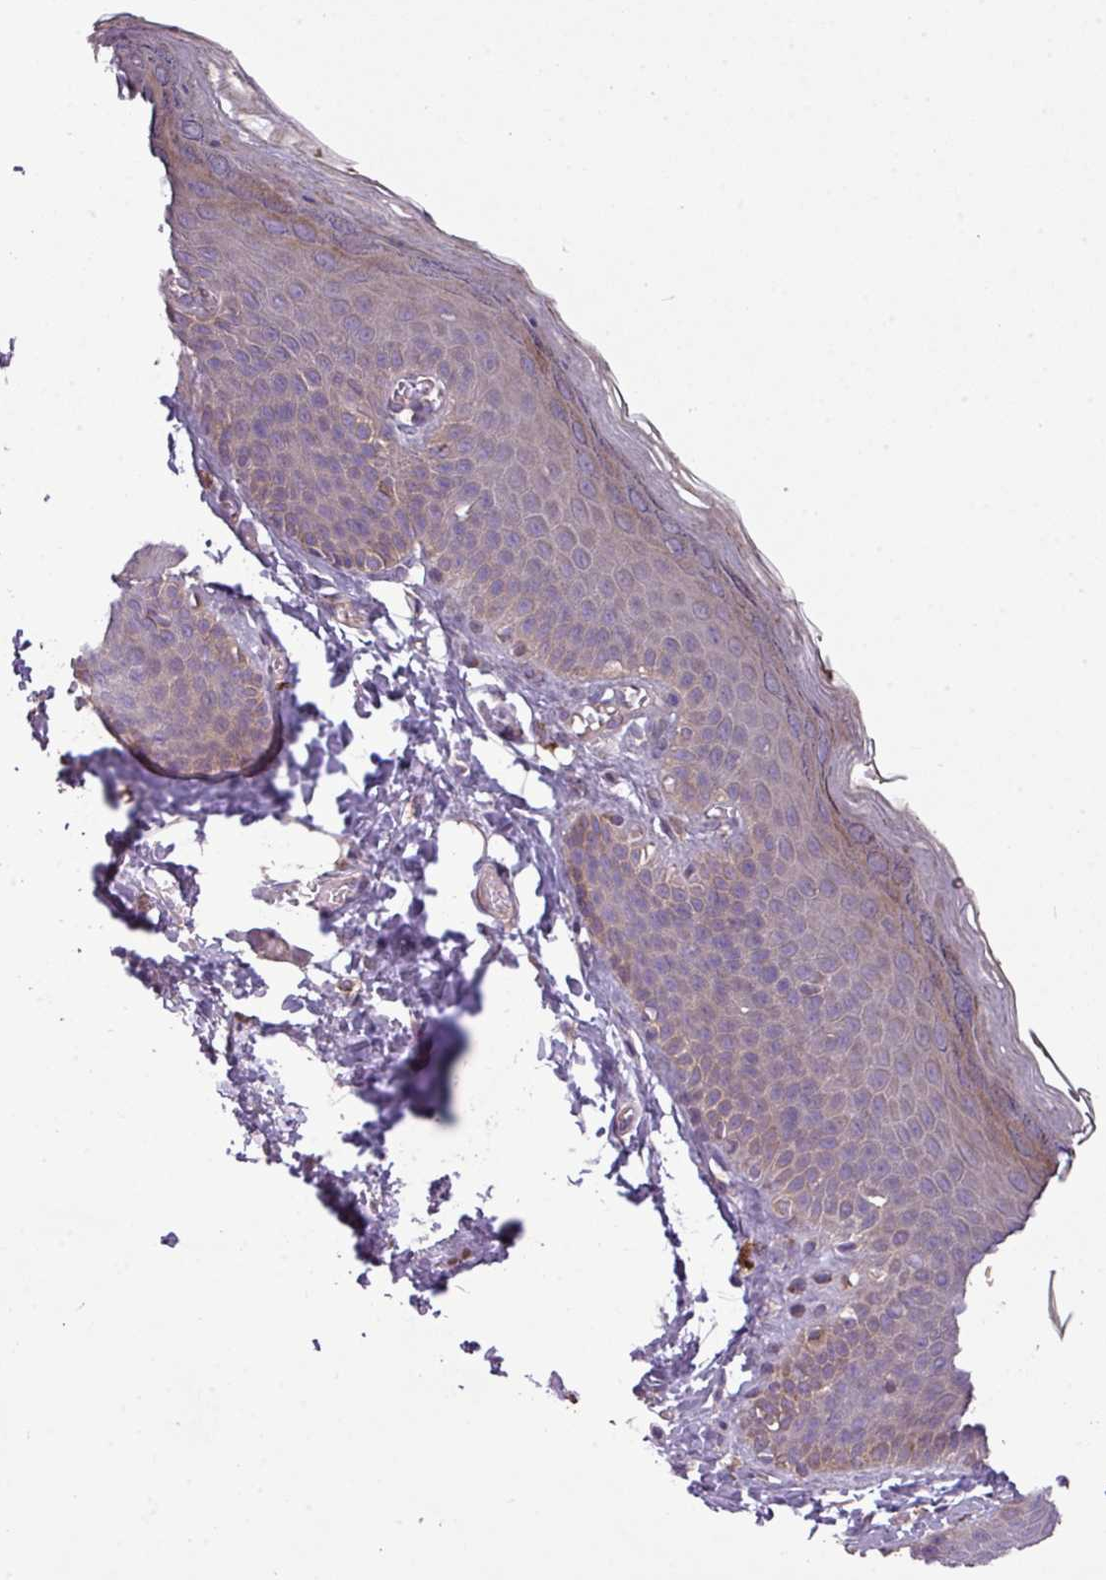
{"staining": {"intensity": "weak", "quantity": "<25%", "location": "cytoplasmic/membranous"}, "tissue": "skin", "cell_type": "Epidermal cells", "image_type": "normal", "snomed": [{"axis": "morphology", "description": "Normal tissue, NOS"}, {"axis": "topography", "description": "Anal"}], "caption": "Protein analysis of normal skin reveals no significant staining in epidermal cells. The staining is performed using DAB (3,3'-diaminobenzidine) brown chromogen with nuclei counter-stained in using hematoxylin.", "gene": "PAPLN", "patient": {"sex": "female", "age": 40}}